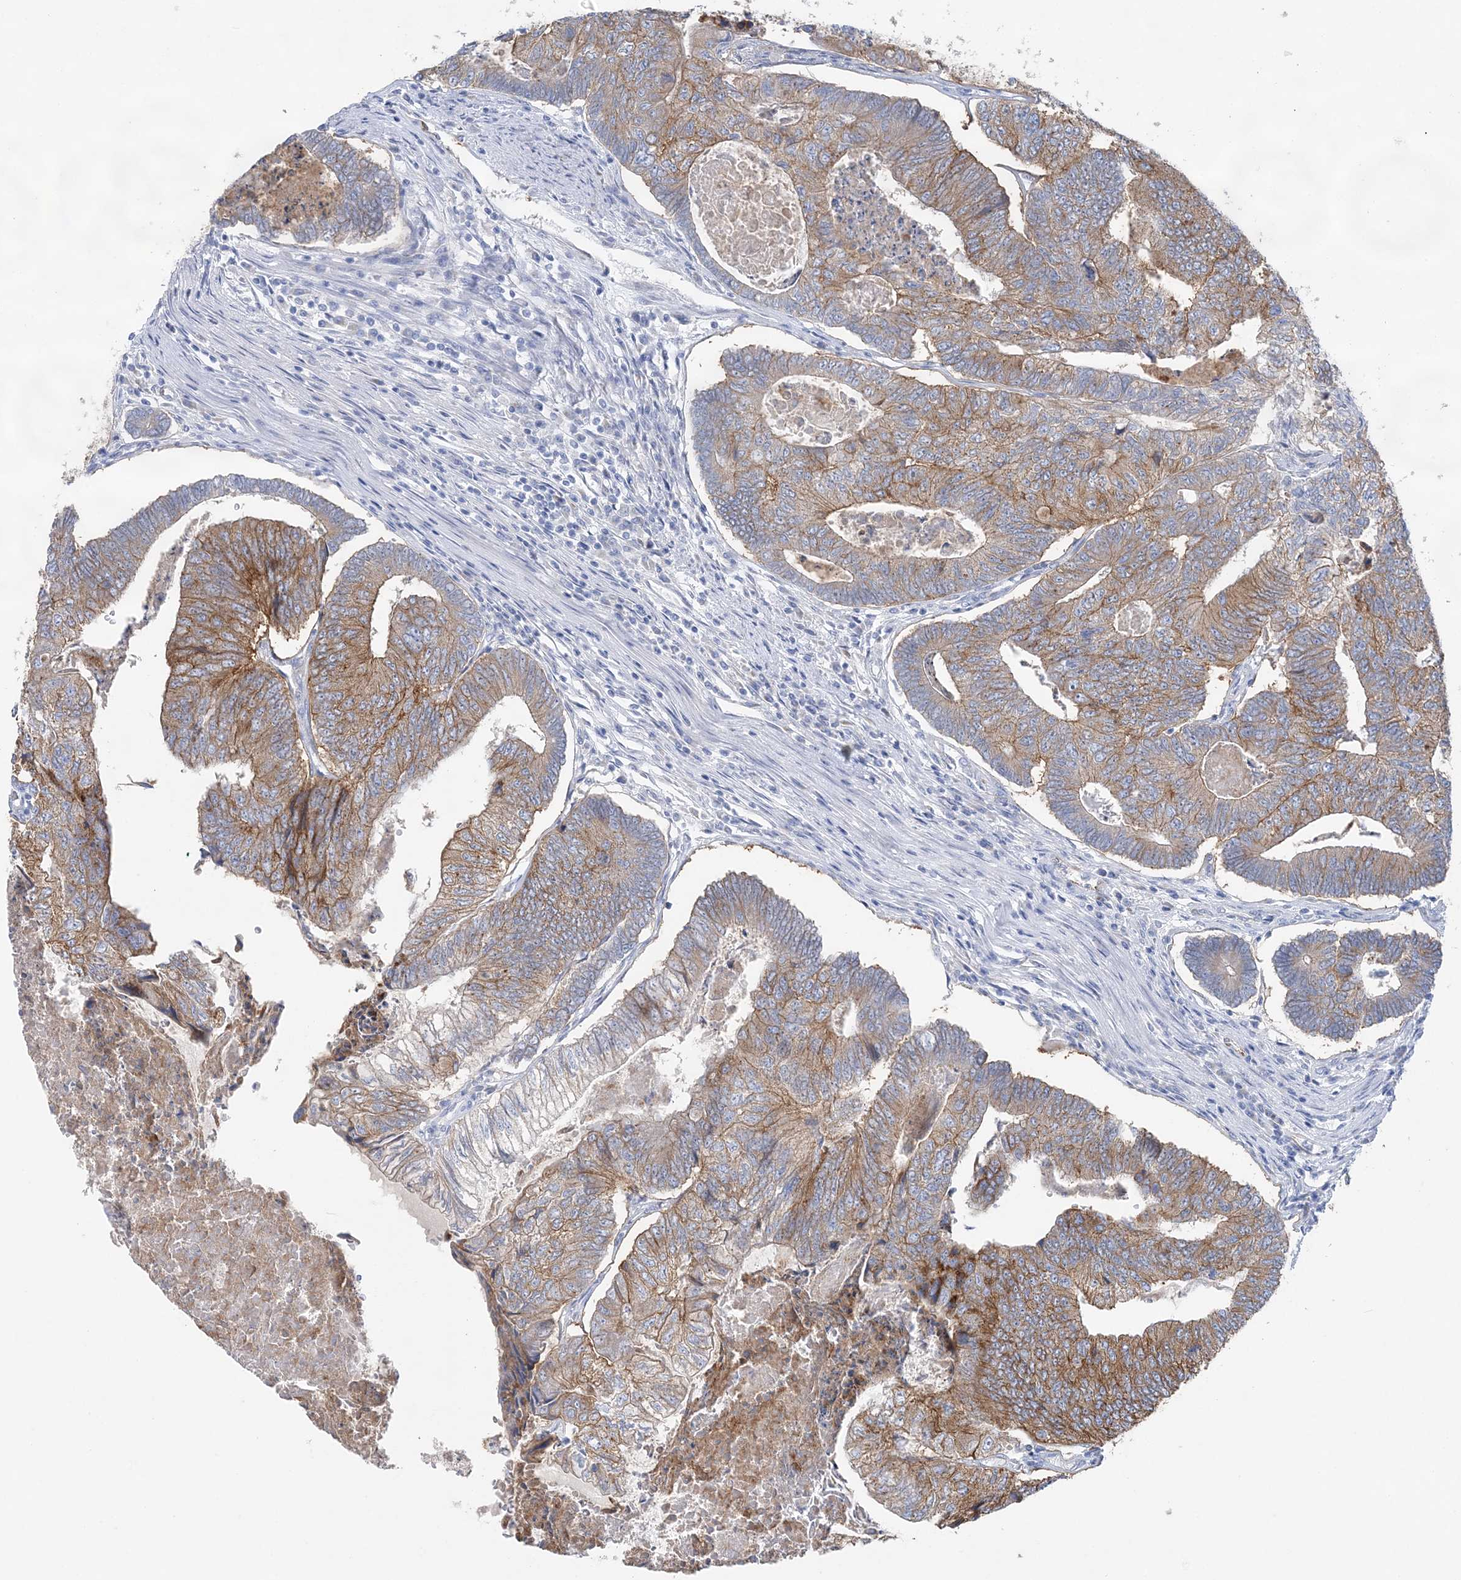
{"staining": {"intensity": "moderate", "quantity": ">75%", "location": "cytoplasmic/membranous"}, "tissue": "colorectal cancer", "cell_type": "Tumor cells", "image_type": "cancer", "snomed": [{"axis": "morphology", "description": "Adenocarcinoma, NOS"}, {"axis": "topography", "description": "Colon"}], "caption": "Human adenocarcinoma (colorectal) stained with a protein marker demonstrates moderate staining in tumor cells.", "gene": "SLC5A6", "patient": {"sex": "female", "age": 67}}